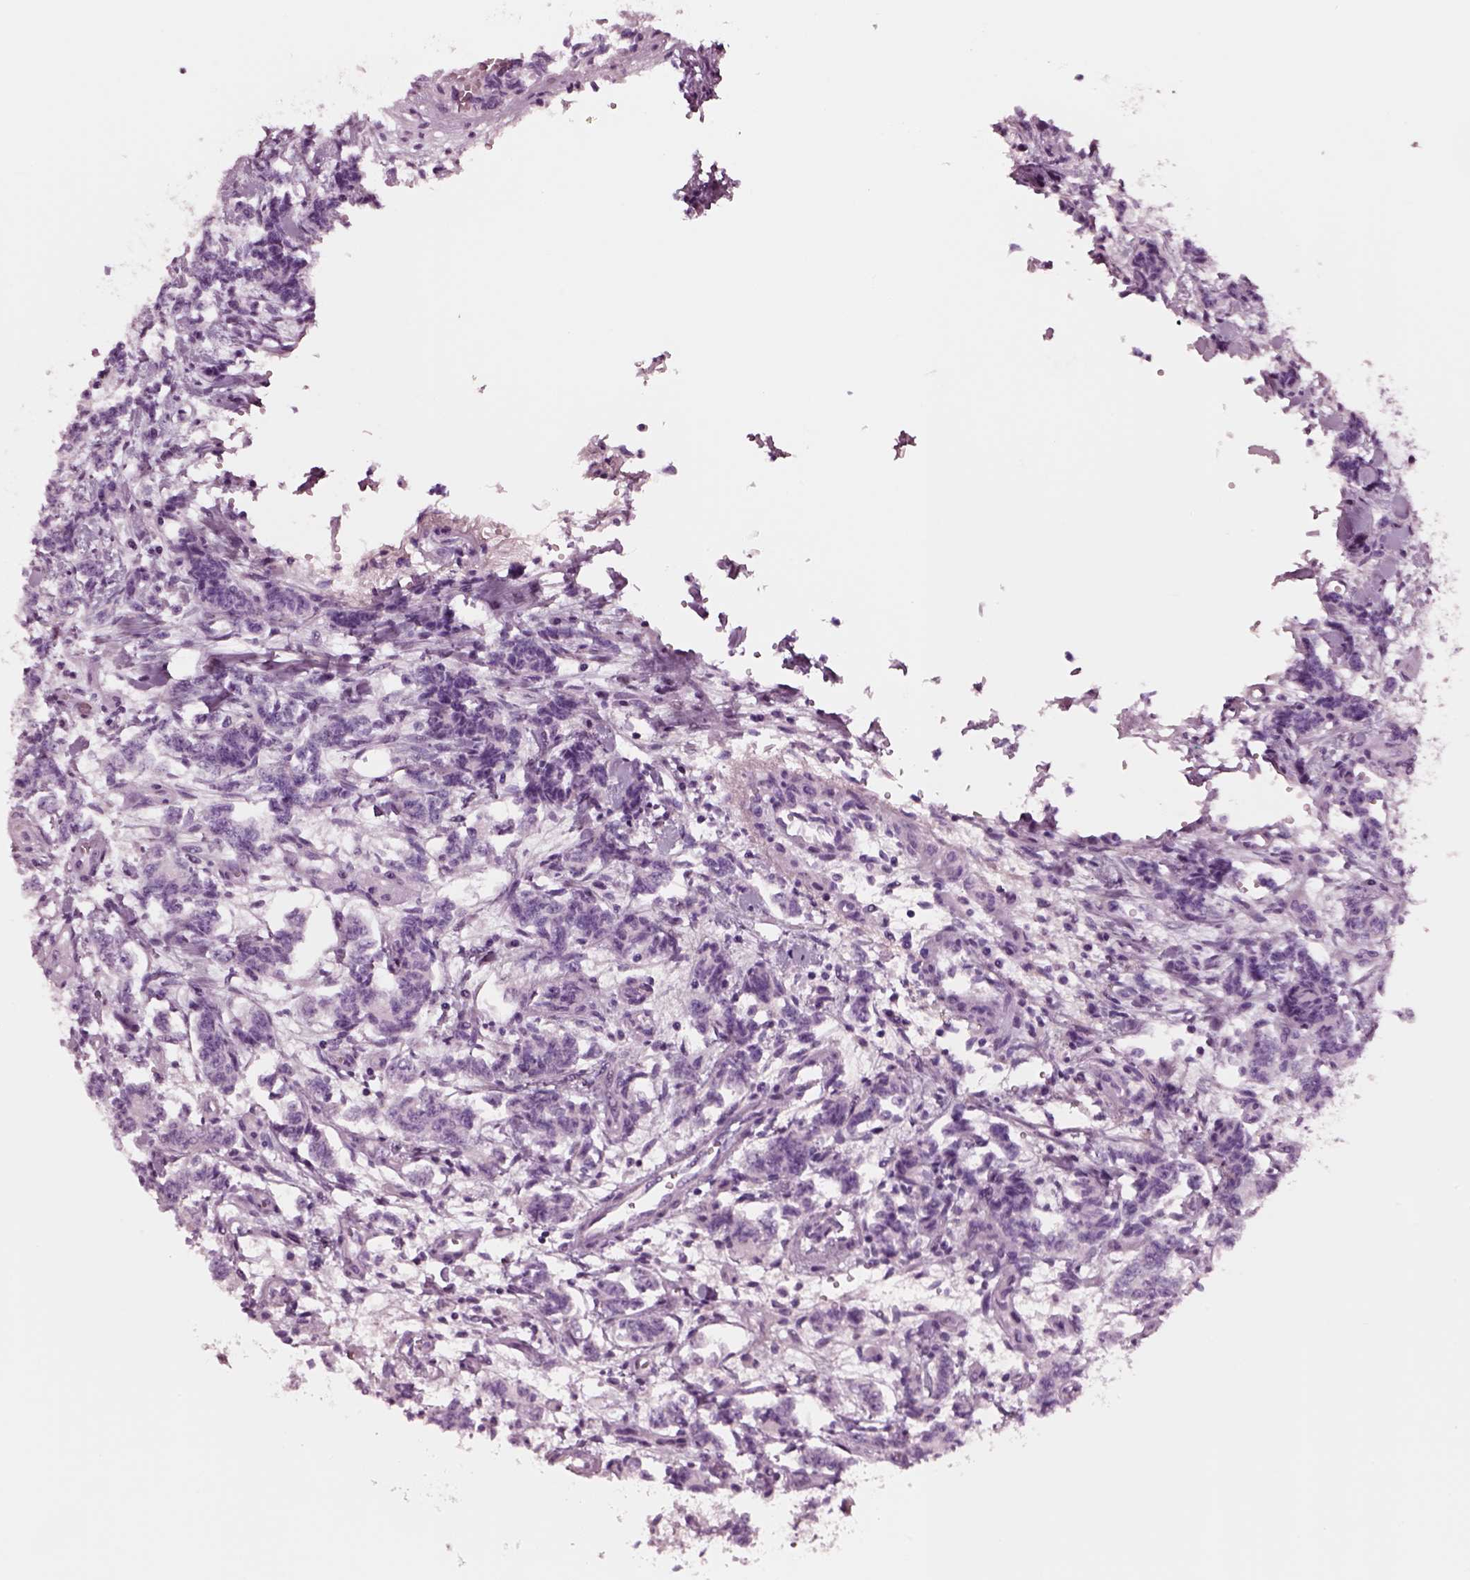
{"staining": {"intensity": "negative", "quantity": "none", "location": "none"}, "tissue": "carcinoid", "cell_type": "Tumor cells", "image_type": "cancer", "snomed": [{"axis": "morphology", "description": "Carcinoid, malignant, NOS"}, {"axis": "topography", "description": "Kidney"}], "caption": "An image of human carcinoid is negative for staining in tumor cells.", "gene": "NMRK2", "patient": {"sex": "female", "age": 41}}